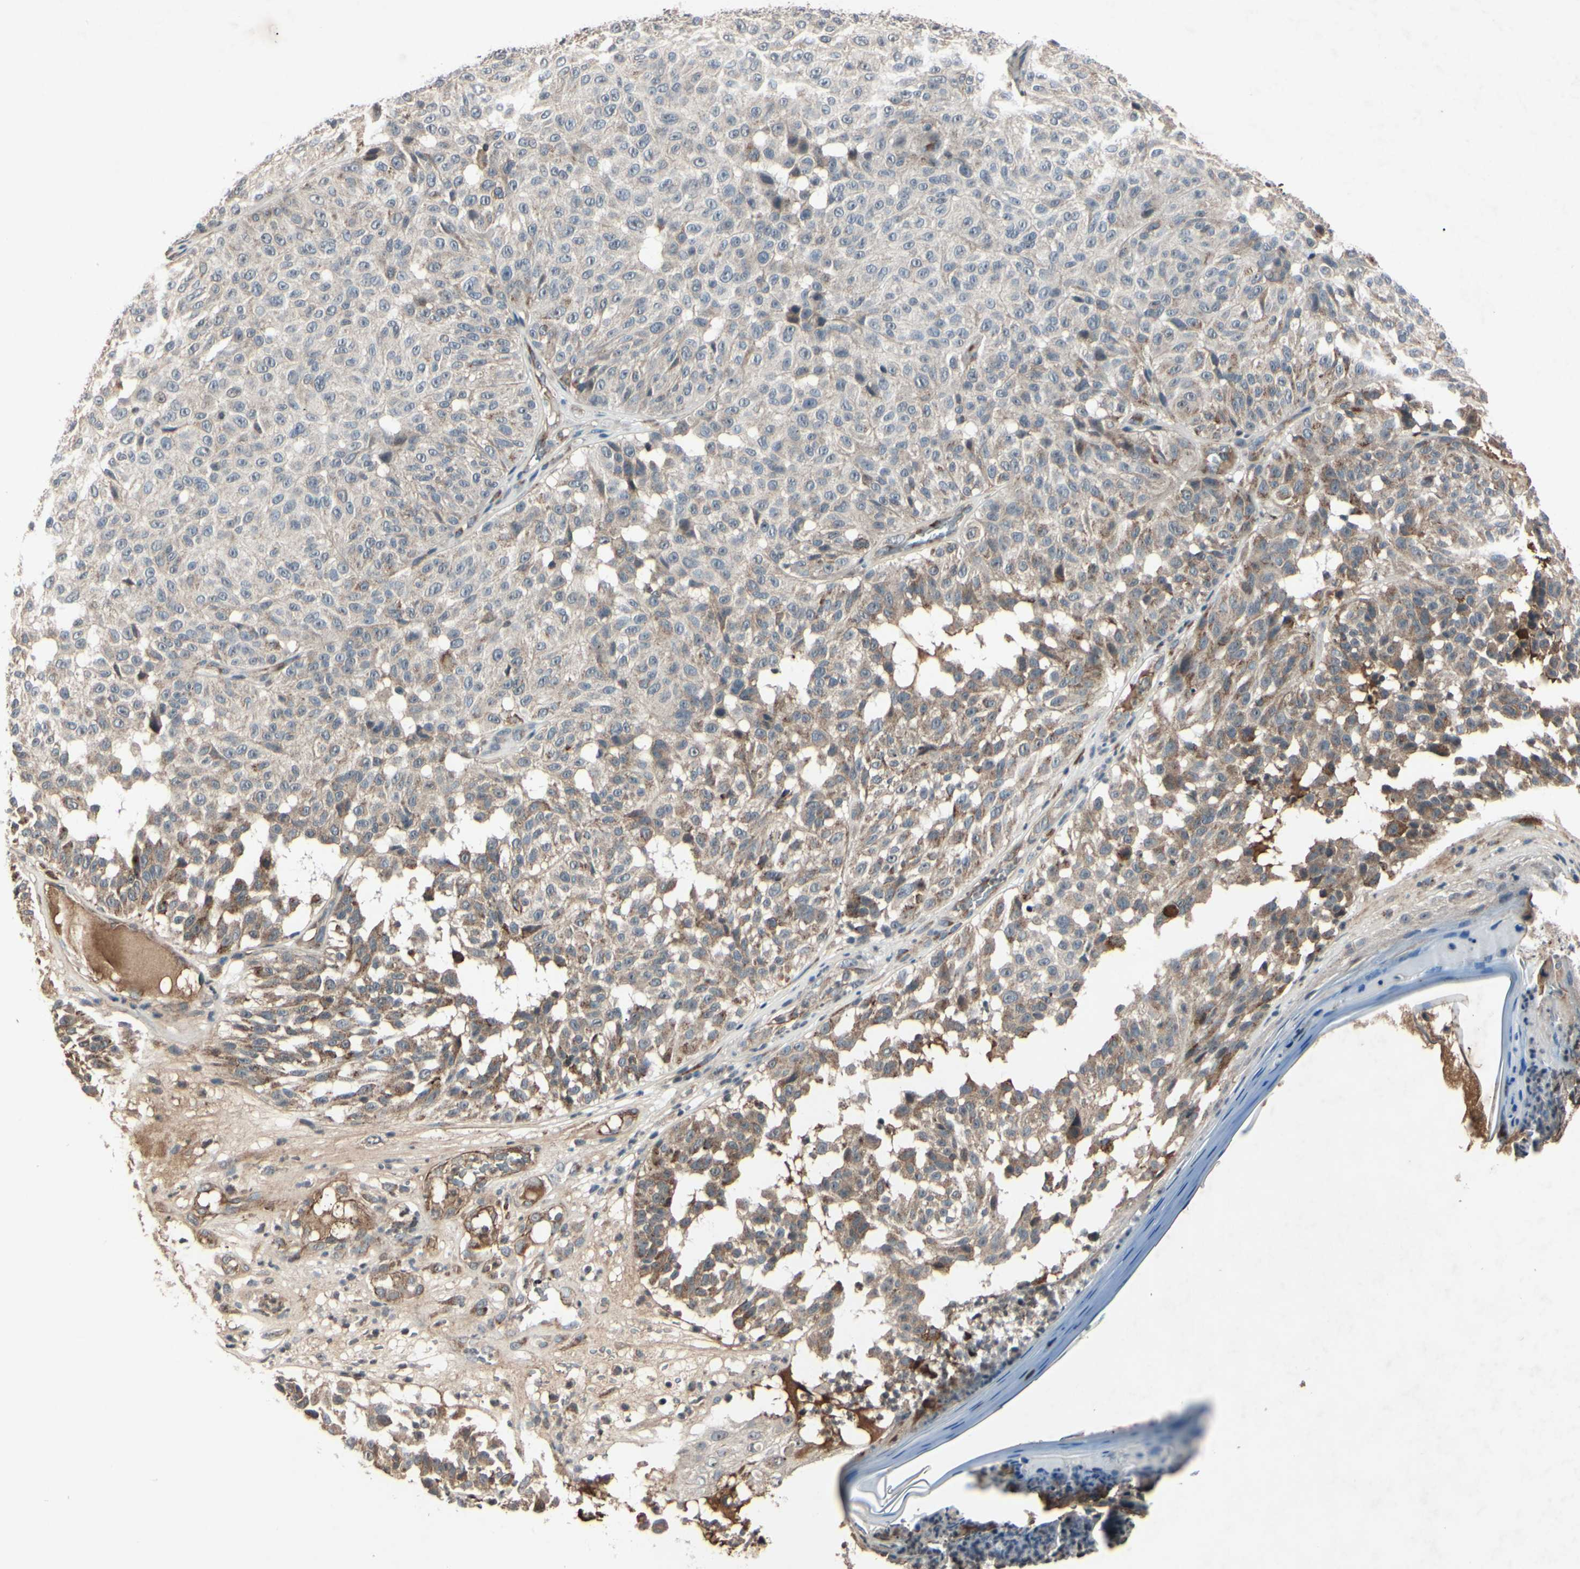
{"staining": {"intensity": "weak", "quantity": "25%-75%", "location": "cytoplasmic/membranous"}, "tissue": "melanoma", "cell_type": "Tumor cells", "image_type": "cancer", "snomed": [{"axis": "morphology", "description": "Malignant melanoma, NOS"}, {"axis": "topography", "description": "Skin"}], "caption": "Weak cytoplasmic/membranous expression for a protein is present in about 25%-75% of tumor cells of malignant melanoma using immunohistochemistry (IHC).", "gene": "AEBP1", "patient": {"sex": "female", "age": 46}}